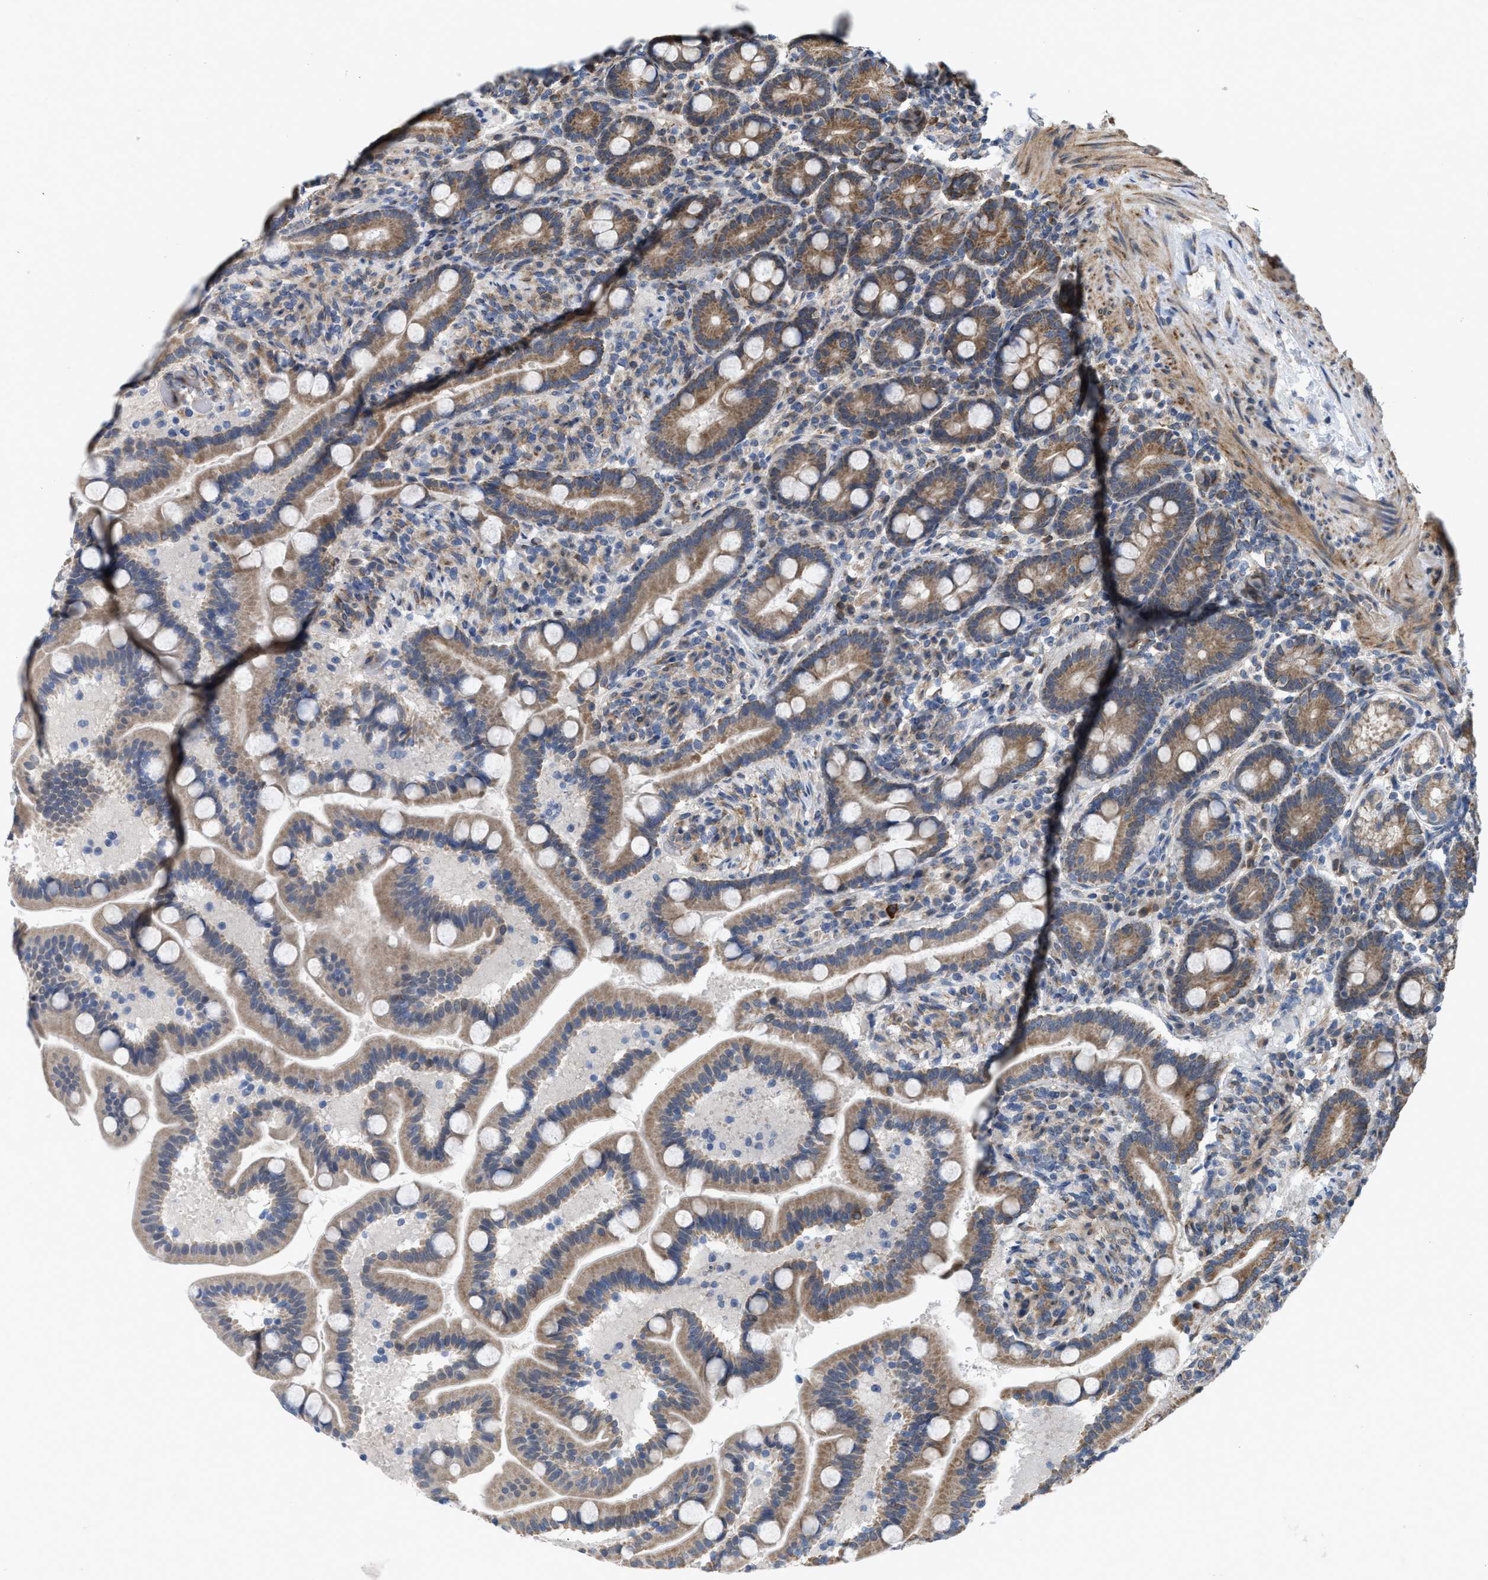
{"staining": {"intensity": "moderate", "quantity": ">75%", "location": "cytoplasmic/membranous"}, "tissue": "duodenum", "cell_type": "Glandular cells", "image_type": "normal", "snomed": [{"axis": "morphology", "description": "Normal tissue, NOS"}, {"axis": "topography", "description": "Duodenum"}], "caption": "Approximately >75% of glandular cells in normal human duodenum display moderate cytoplasmic/membranous protein positivity as visualized by brown immunohistochemical staining.", "gene": "EOGT", "patient": {"sex": "male", "age": 54}}